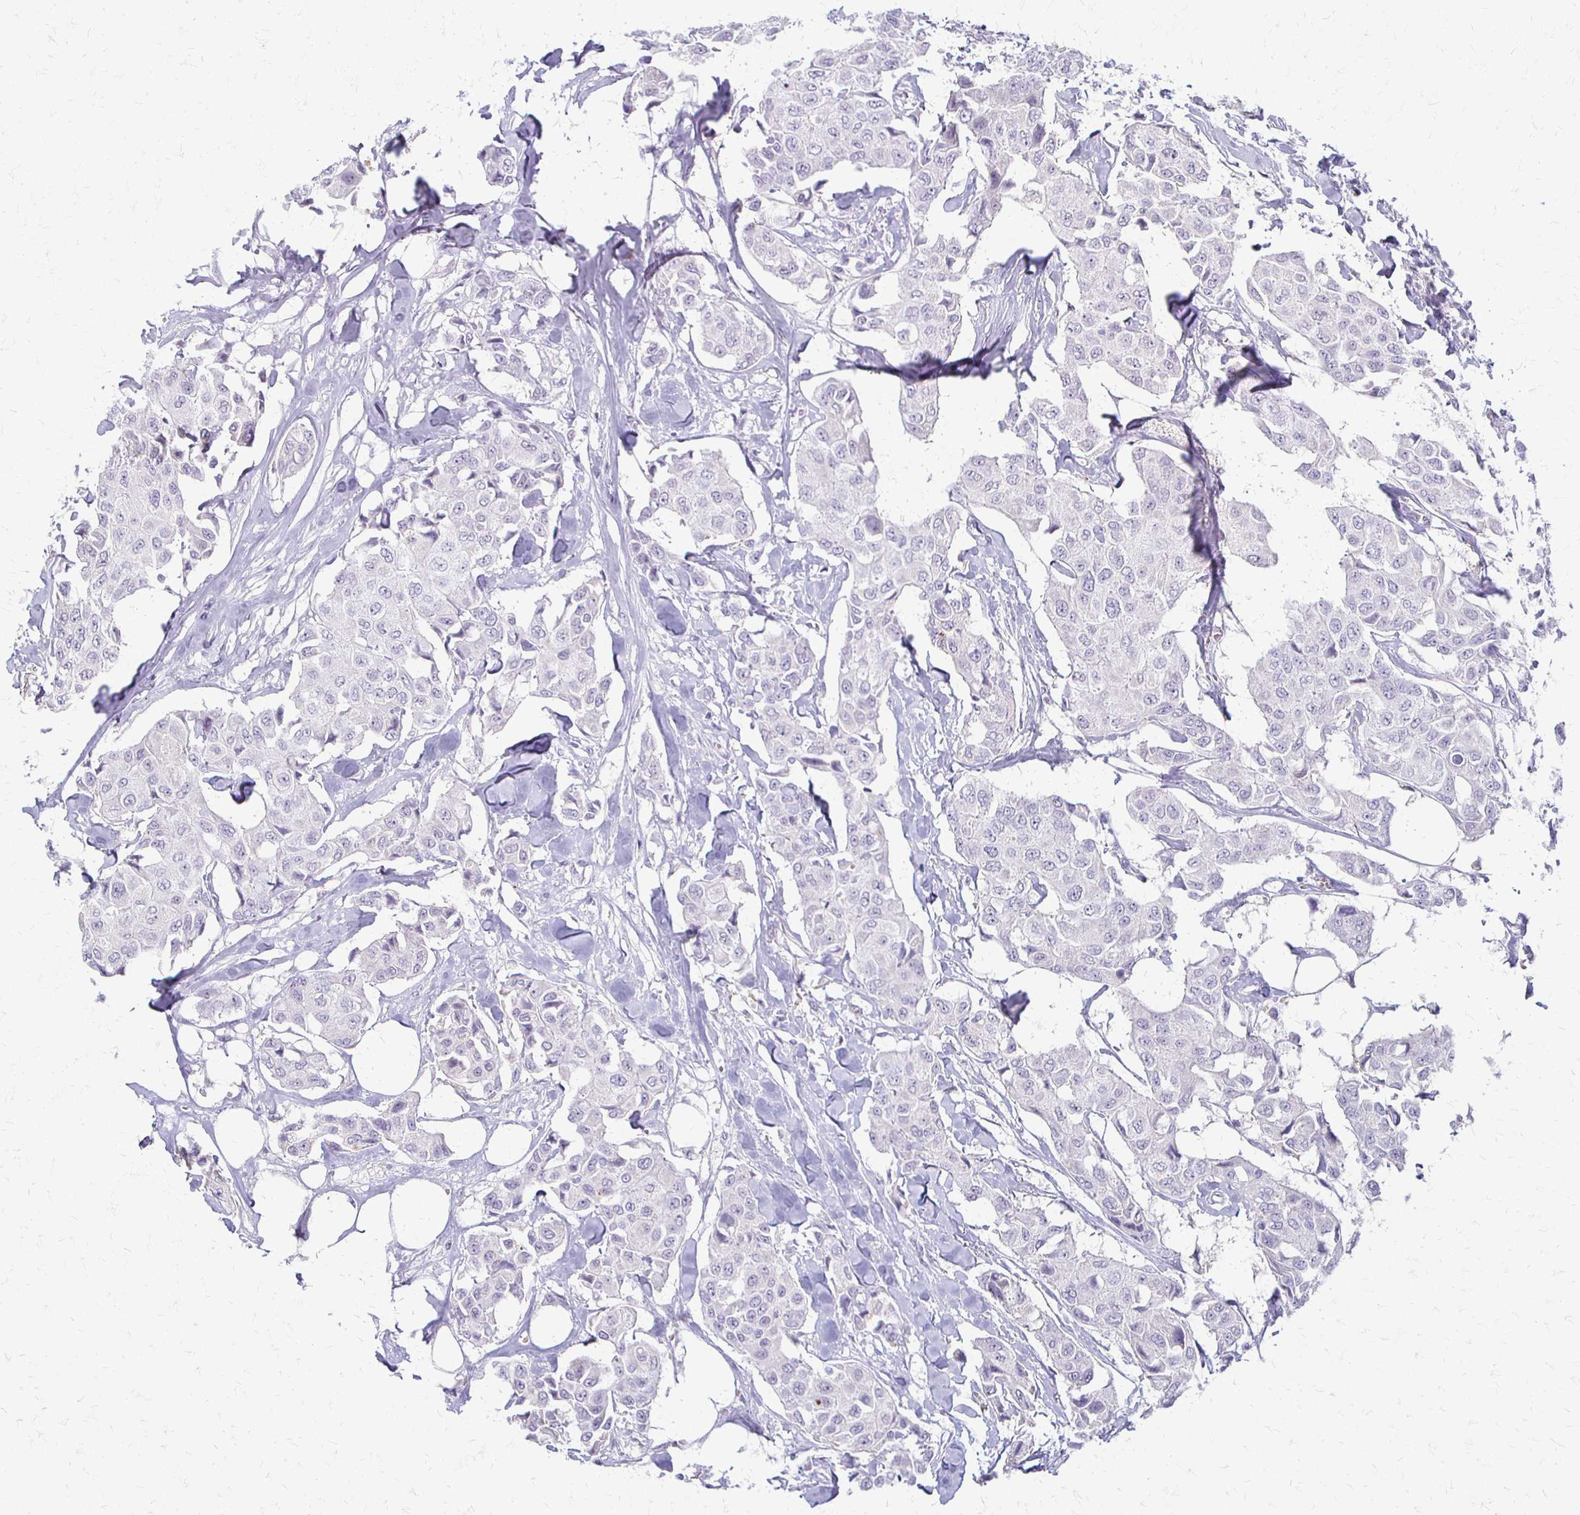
{"staining": {"intensity": "negative", "quantity": "none", "location": "none"}, "tissue": "breast cancer", "cell_type": "Tumor cells", "image_type": "cancer", "snomed": [{"axis": "morphology", "description": "Duct carcinoma"}, {"axis": "topography", "description": "Breast"}, {"axis": "topography", "description": "Lymph node"}], "caption": "DAB immunohistochemical staining of human breast invasive ductal carcinoma shows no significant staining in tumor cells.", "gene": "ACP5", "patient": {"sex": "female", "age": 80}}